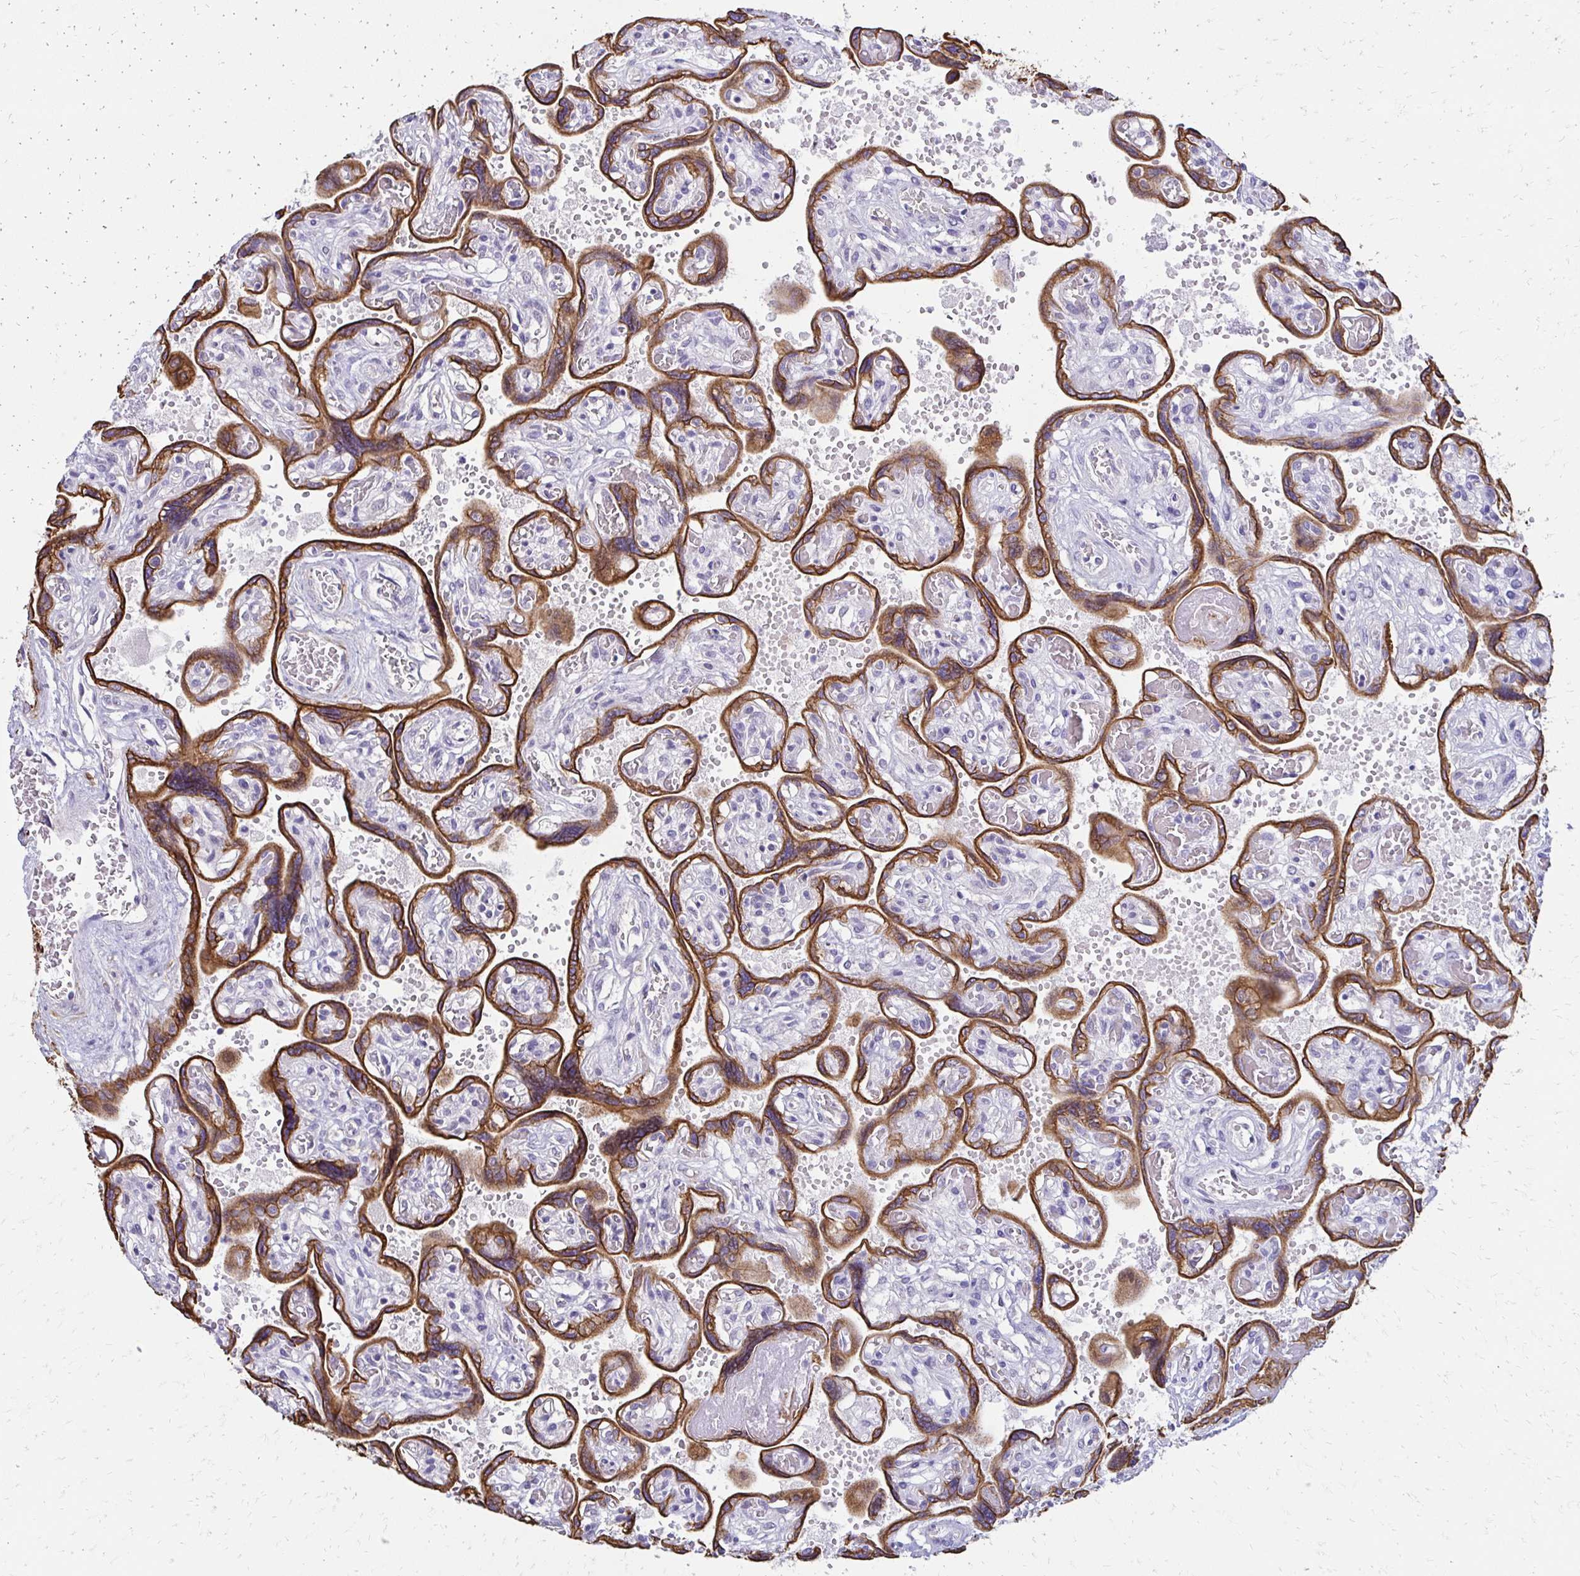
{"staining": {"intensity": "negative", "quantity": "none", "location": "none"}, "tissue": "placenta", "cell_type": "Decidual cells", "image_type": "normal", "snomed": [{"axis": "morphology", "description": "Normal tissue, NOS"}, {"axis": "topography", "description": "Placenta"}], "caption": "IHC histopathology image of benign placenta: placenta stained with DAB (3,3'-diaminobenzidine) shows no significant protein positivity in decidual cells. Nuclei are stained in blue.", "gene": "C1QTNF2", "patient": {"sex": "female", "age": 32}}